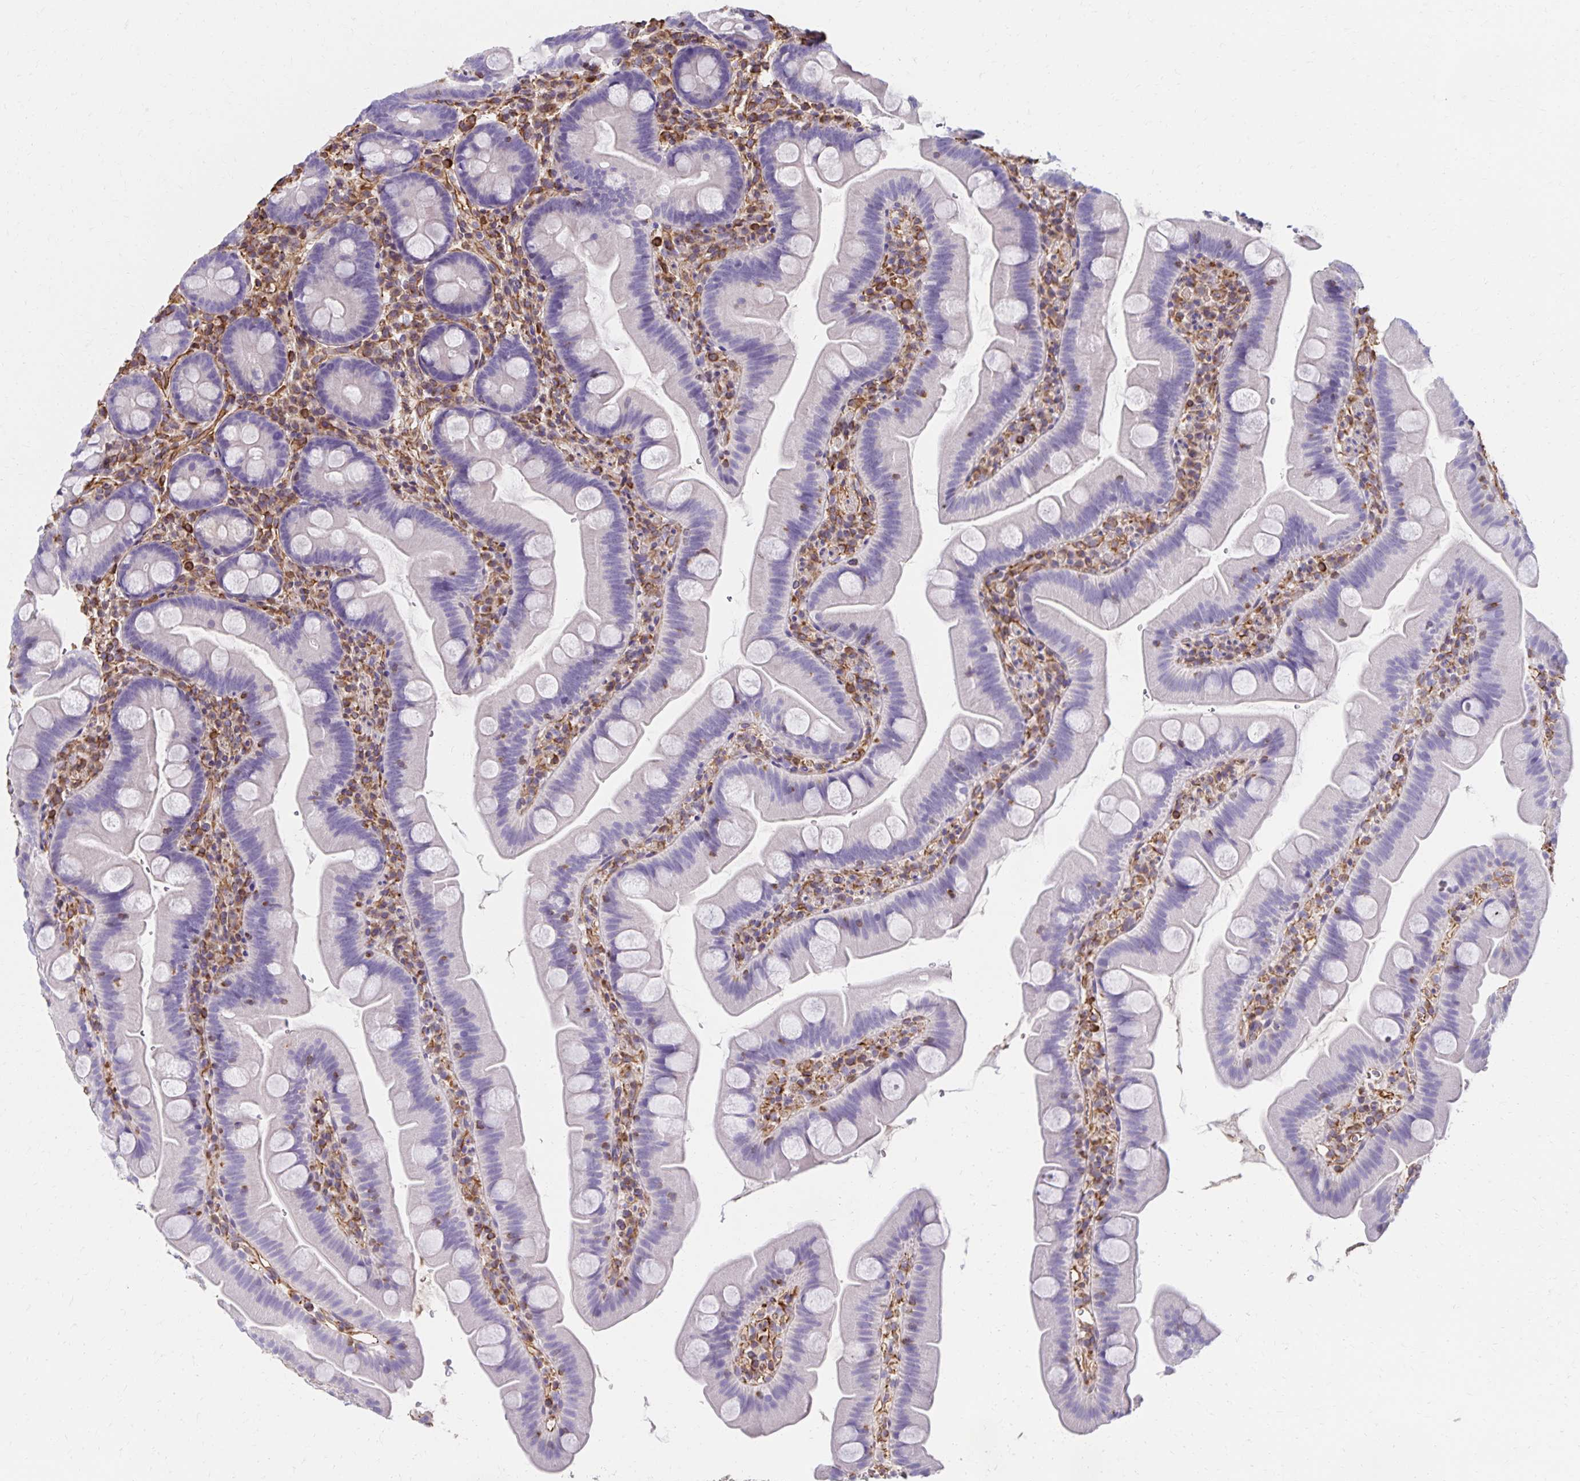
{"staining": {"intensity": "negative", "quantity": "none", "location": "none"}, "tissue": "small intestine", "cell_type": "Glandular cells", "image_type": "normal", "snomed": [{"axis": "morphology", "description": "Normal tissue, NOS"}, {"axis": "topography", "description": "Small intestine"}], "caption": "Photomicrograph shows no protein staining in glandular cells of normal small intestine. (DAB IHC visualized using brightfield microscopy, high magnification).", "gene": "TRPV6", "patient": {"sex": "female", "age": 68}}